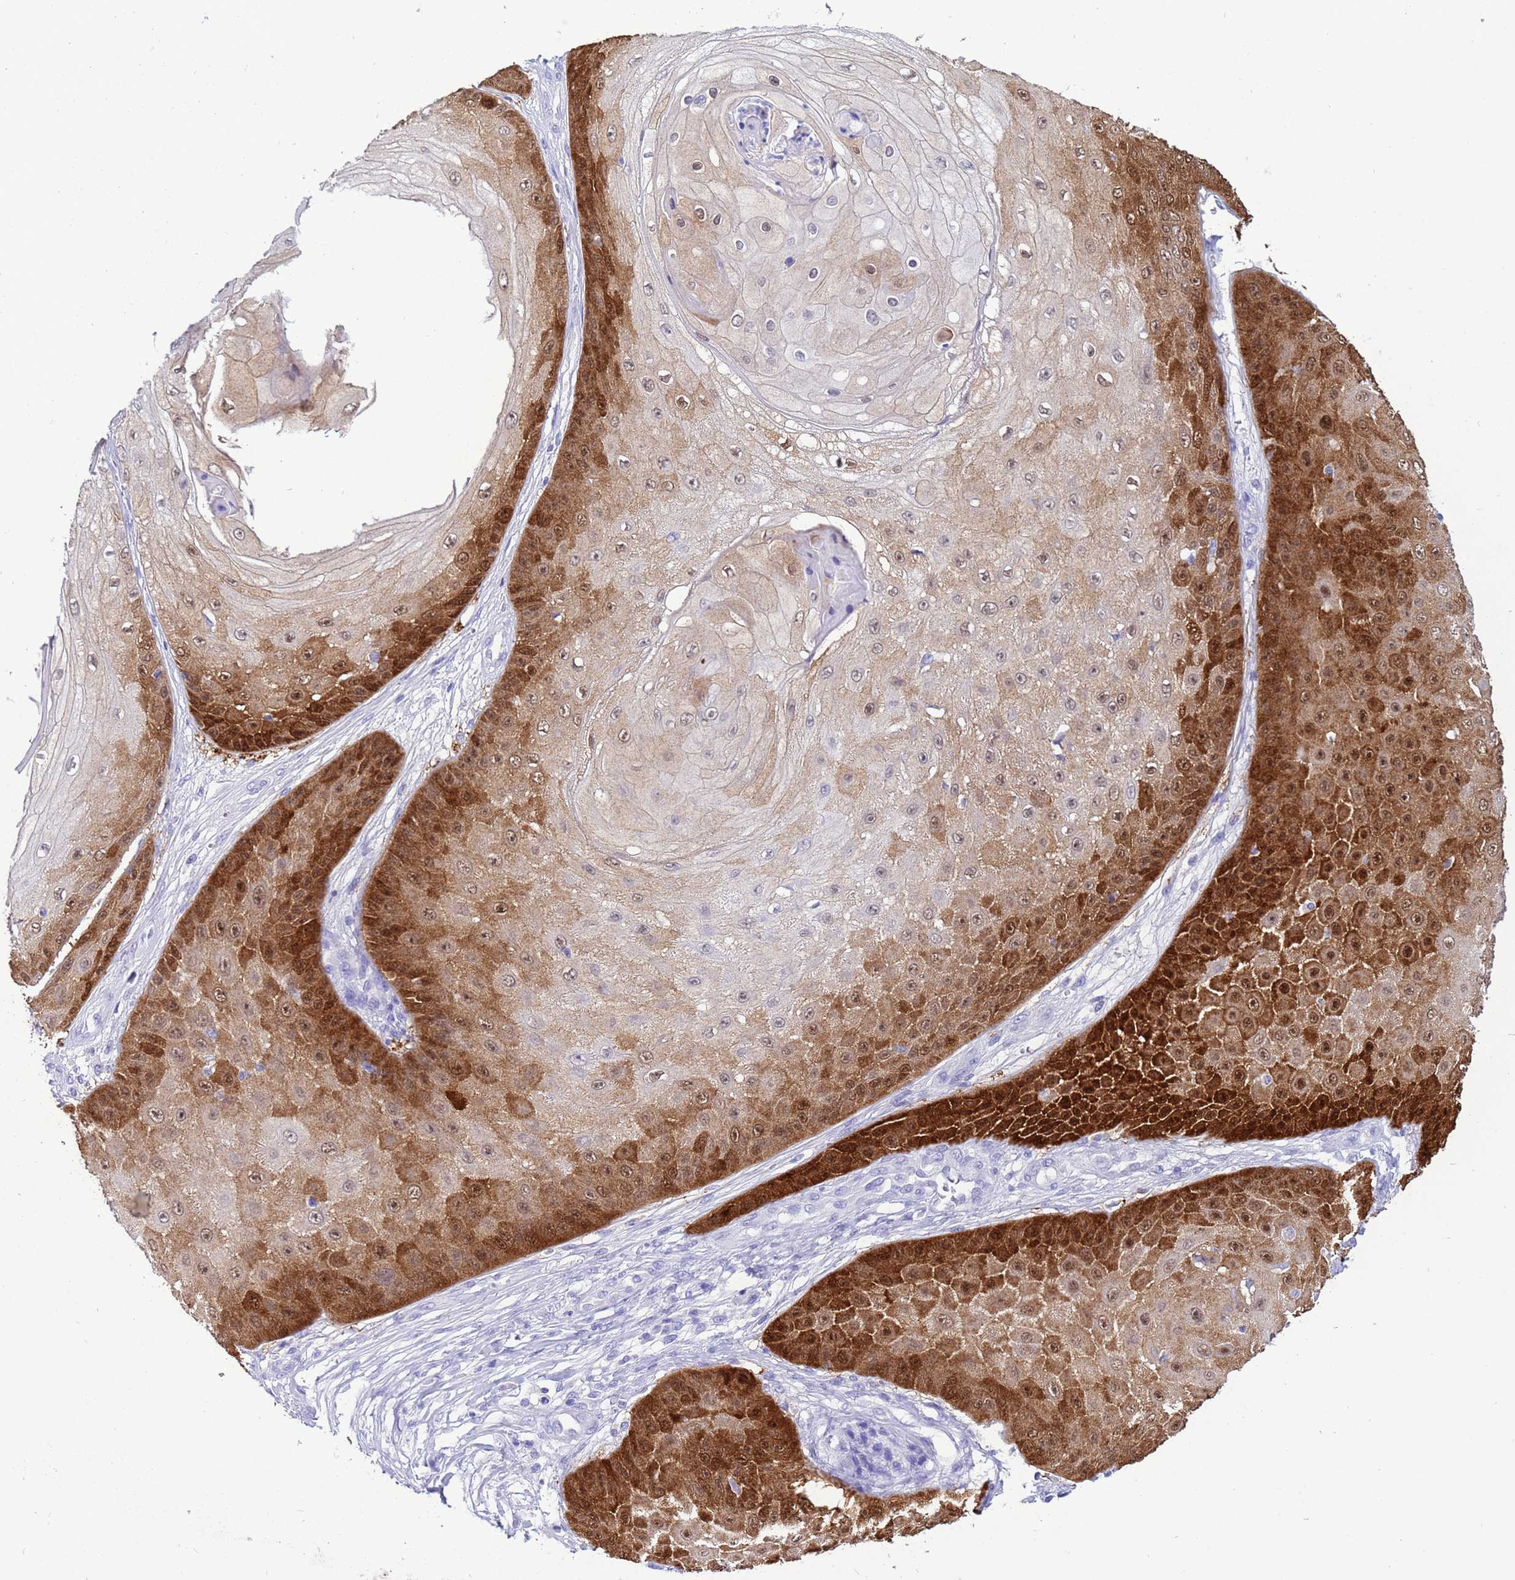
{"staining": {"intensity": "strong", "quantity": "25%-75%", "location": "cytoplasmic/membranous,nuclear"}, "tissue": "skin cancer", "cell_type": "Tumor cells", "image_type": "cancer", "snomed": [{"axis": "morphology", "description": "Squamous cell carcinoma, NOS"}, {"axis": "topography", "description": "Skin"}], "caption": "Skin cancer (squamous cell carcinoma) was stained to show a protein in brown. There is high levels of strong cytoplasmic/membranous and nuclear positivity in about 25%-75% of tumor cells. (Stains: DAB in brown, nuclei in blue, Microscopy: brightfield microscopy at high magnification).", "gene": "AKR1C2", "patient": {"sex": "male", "age": 70}}